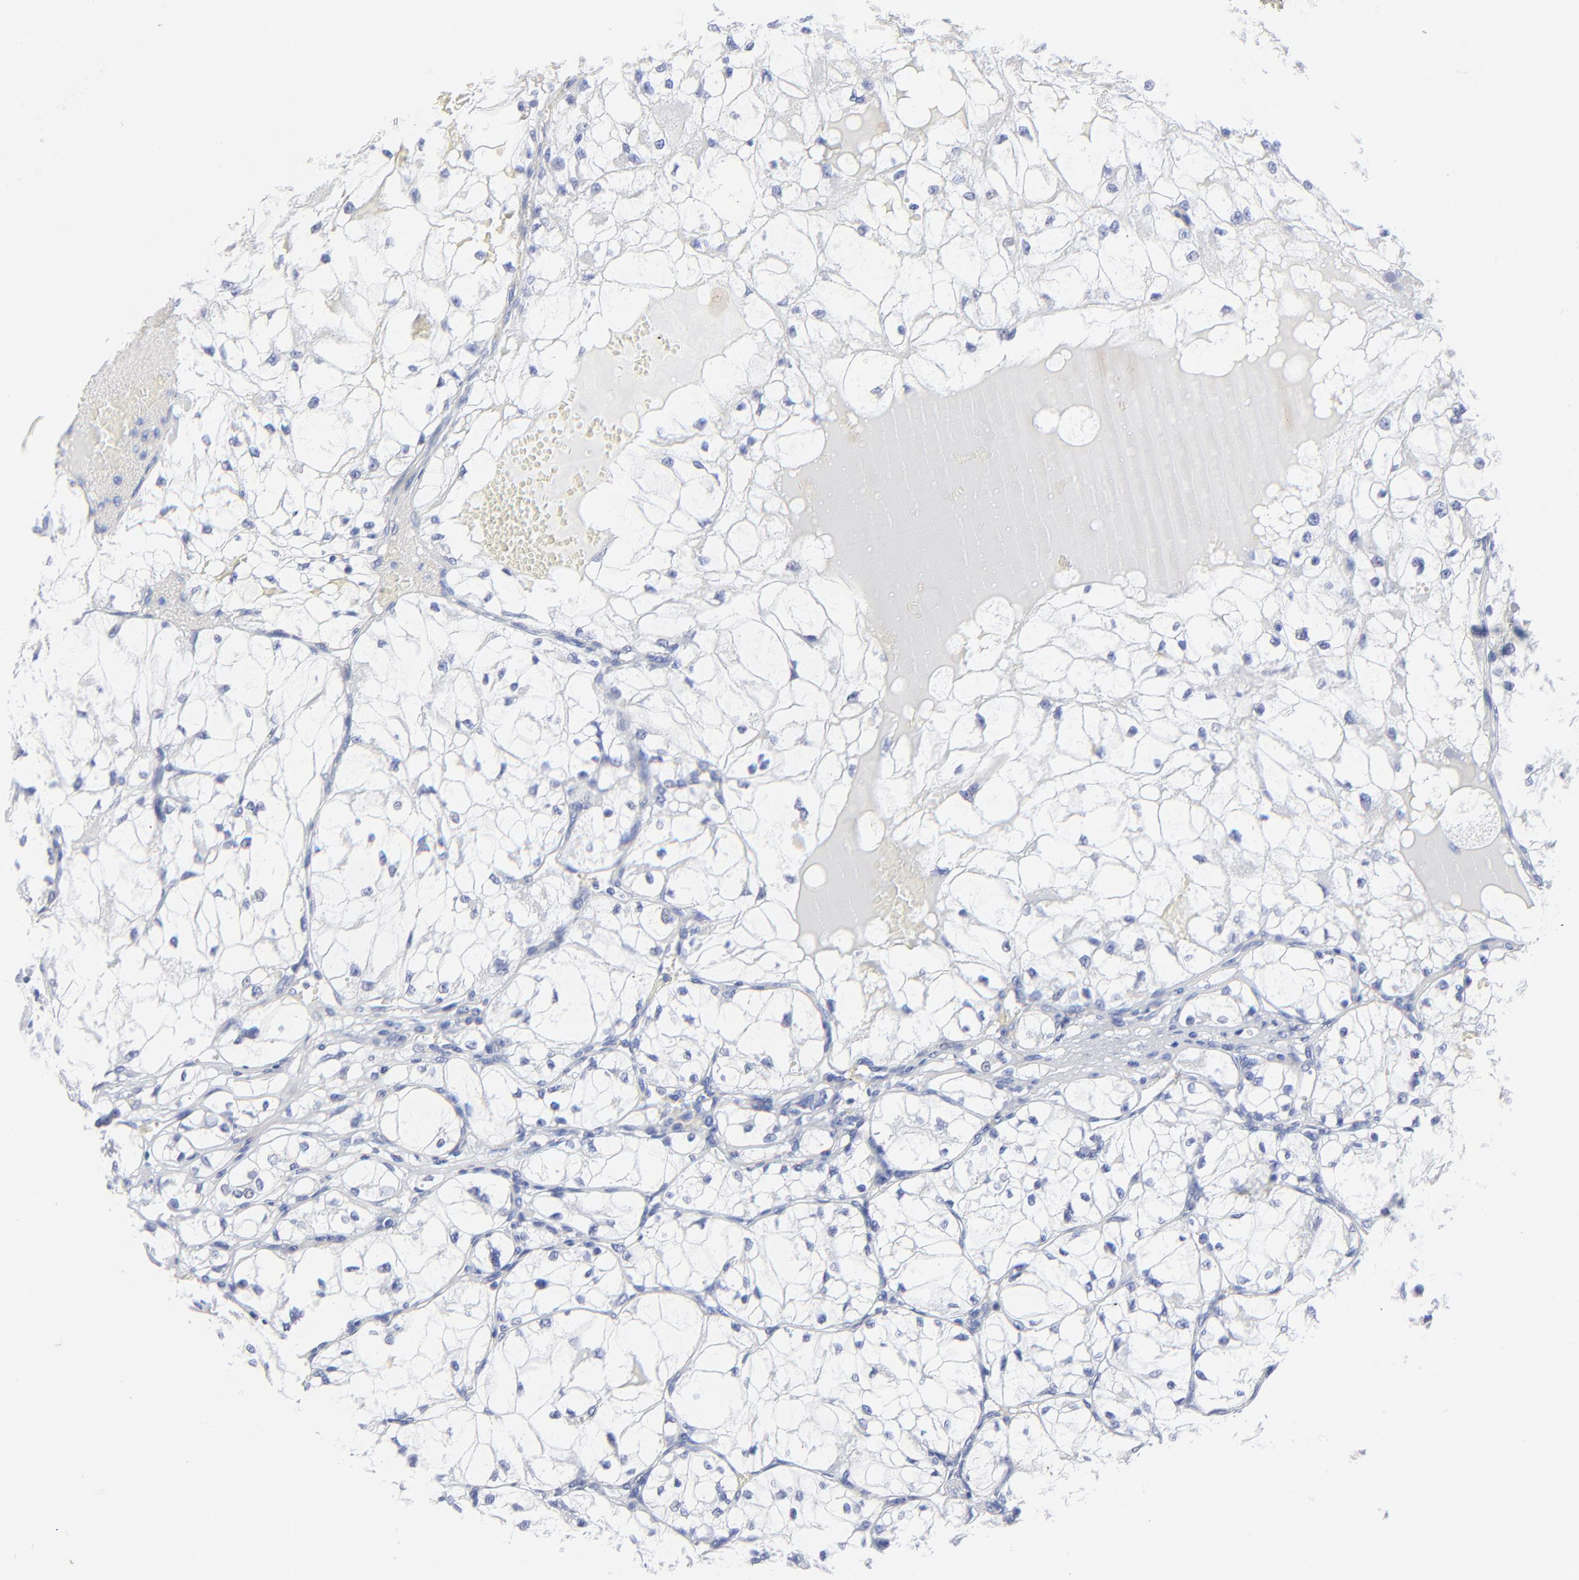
{"staining": {"intensity": "negative", "quantity": "none", "location": "none"}, "tissue": "renal cancer", "cell_type": "Tumor cells", "image_type": "cancer", "snomed": [{"axis": "morphology", "description": "Adenocarcinoma, NOS"}, {"axis": "topography", "description": "Kidney"}], "caption": "Immunohistochemistry histopathology image of human renal cancer (adenocarcinoma) stained for a protein (brown), which displays no expression in tumor cells.", "gene": "PSD3", "patient": {"sex": "male", "age": 61}}